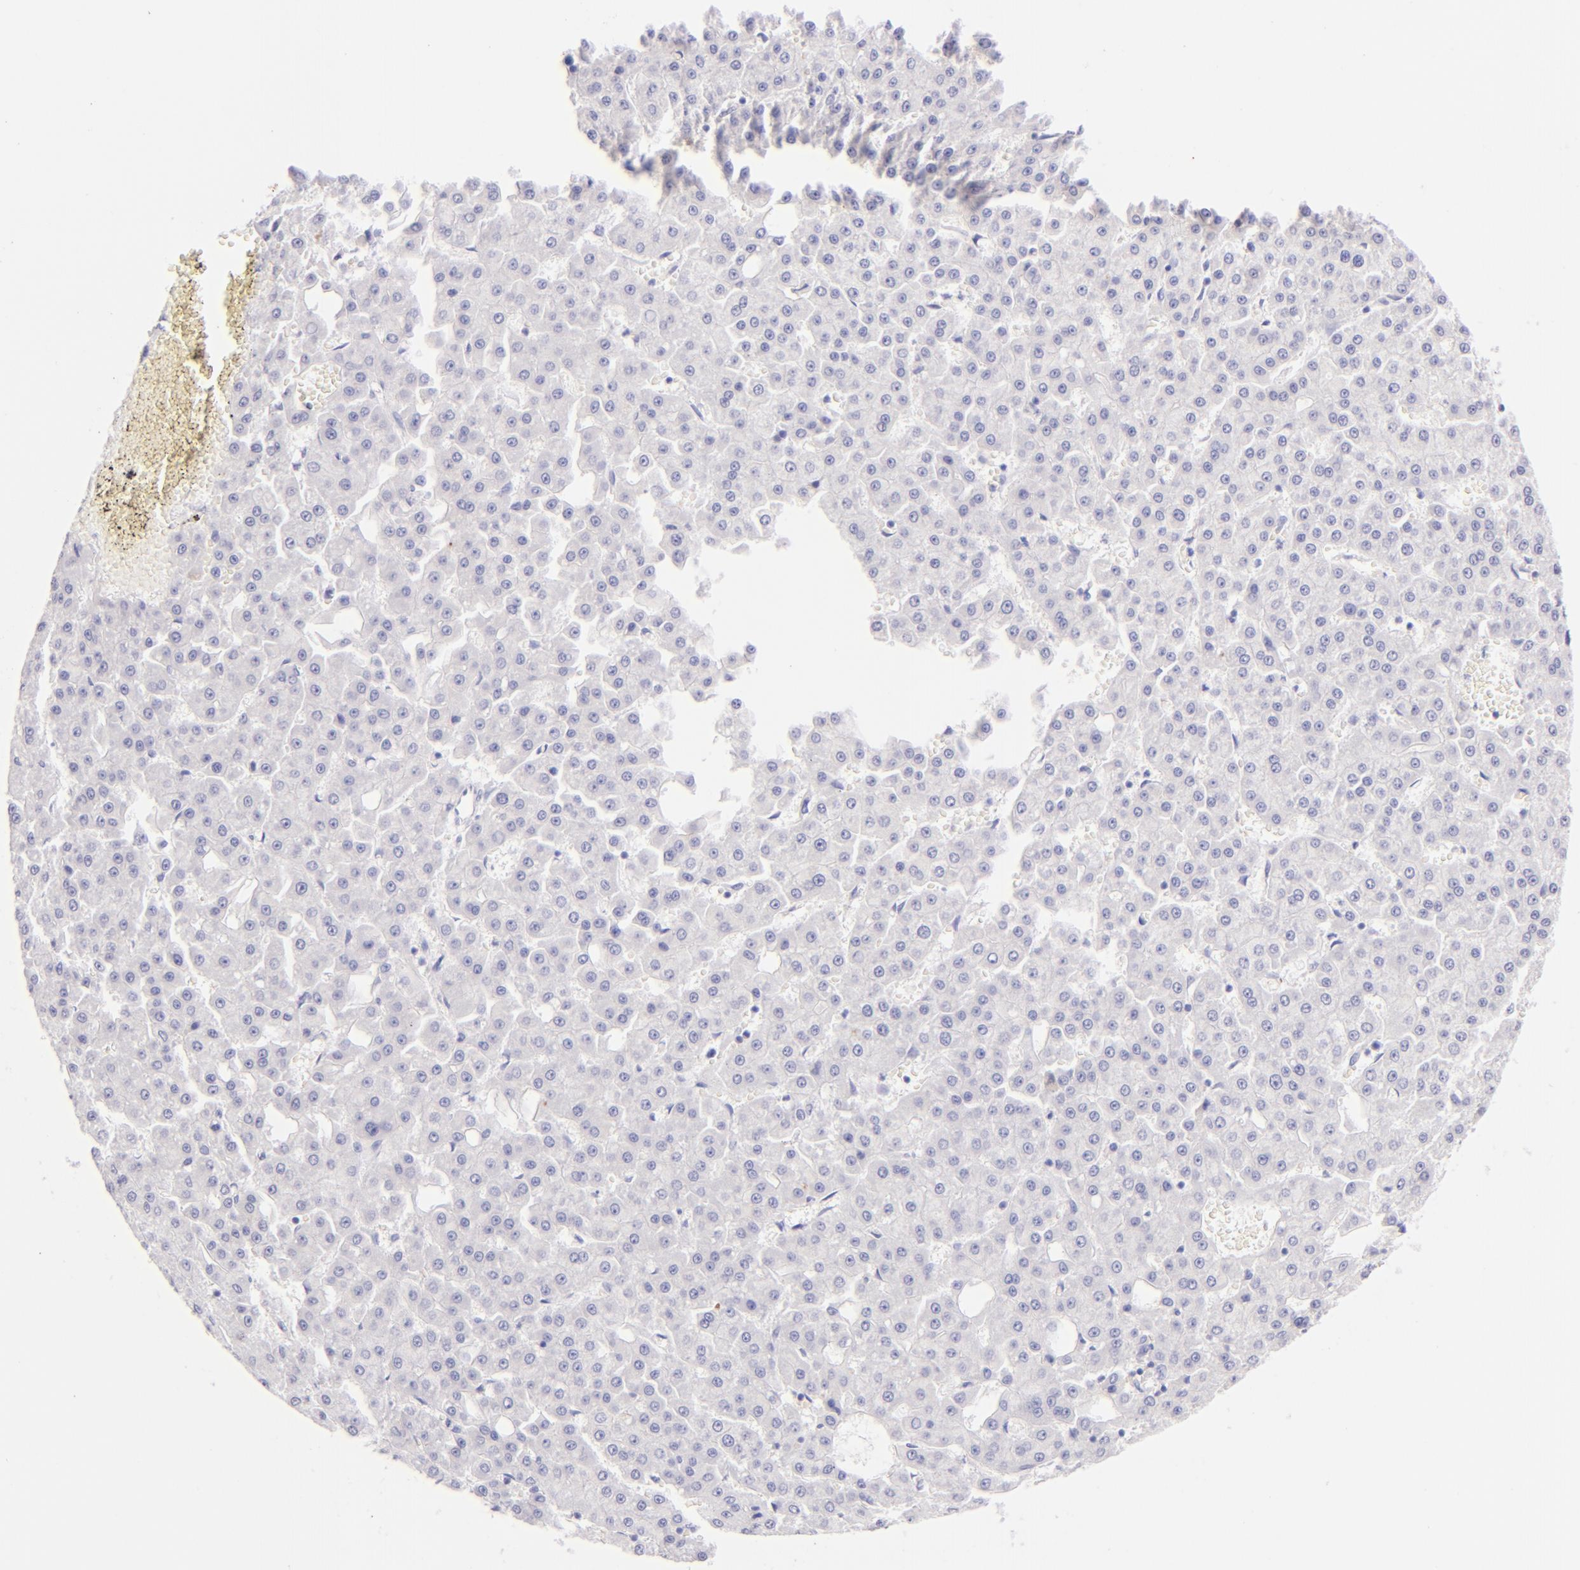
{"staining": {"intensity": "negative", "quantity": "none", "location": "none"}, "tissue": "liver cancer", "cell_type": "Tumor cells", "image_type": "cancer", "snomed": [{"axis": "morphology", "description": "Carcinoma, Hepatocellular, NOS"}, {"axis": "topography", "description": "Liver"}], "caption": "The photomicrograph exhibits no significant positivity in tumor cells of liver cancer (hepatocellular carcinoma).", "gene": "SDC1", "patient": {"sex": "male", "age": 47}}